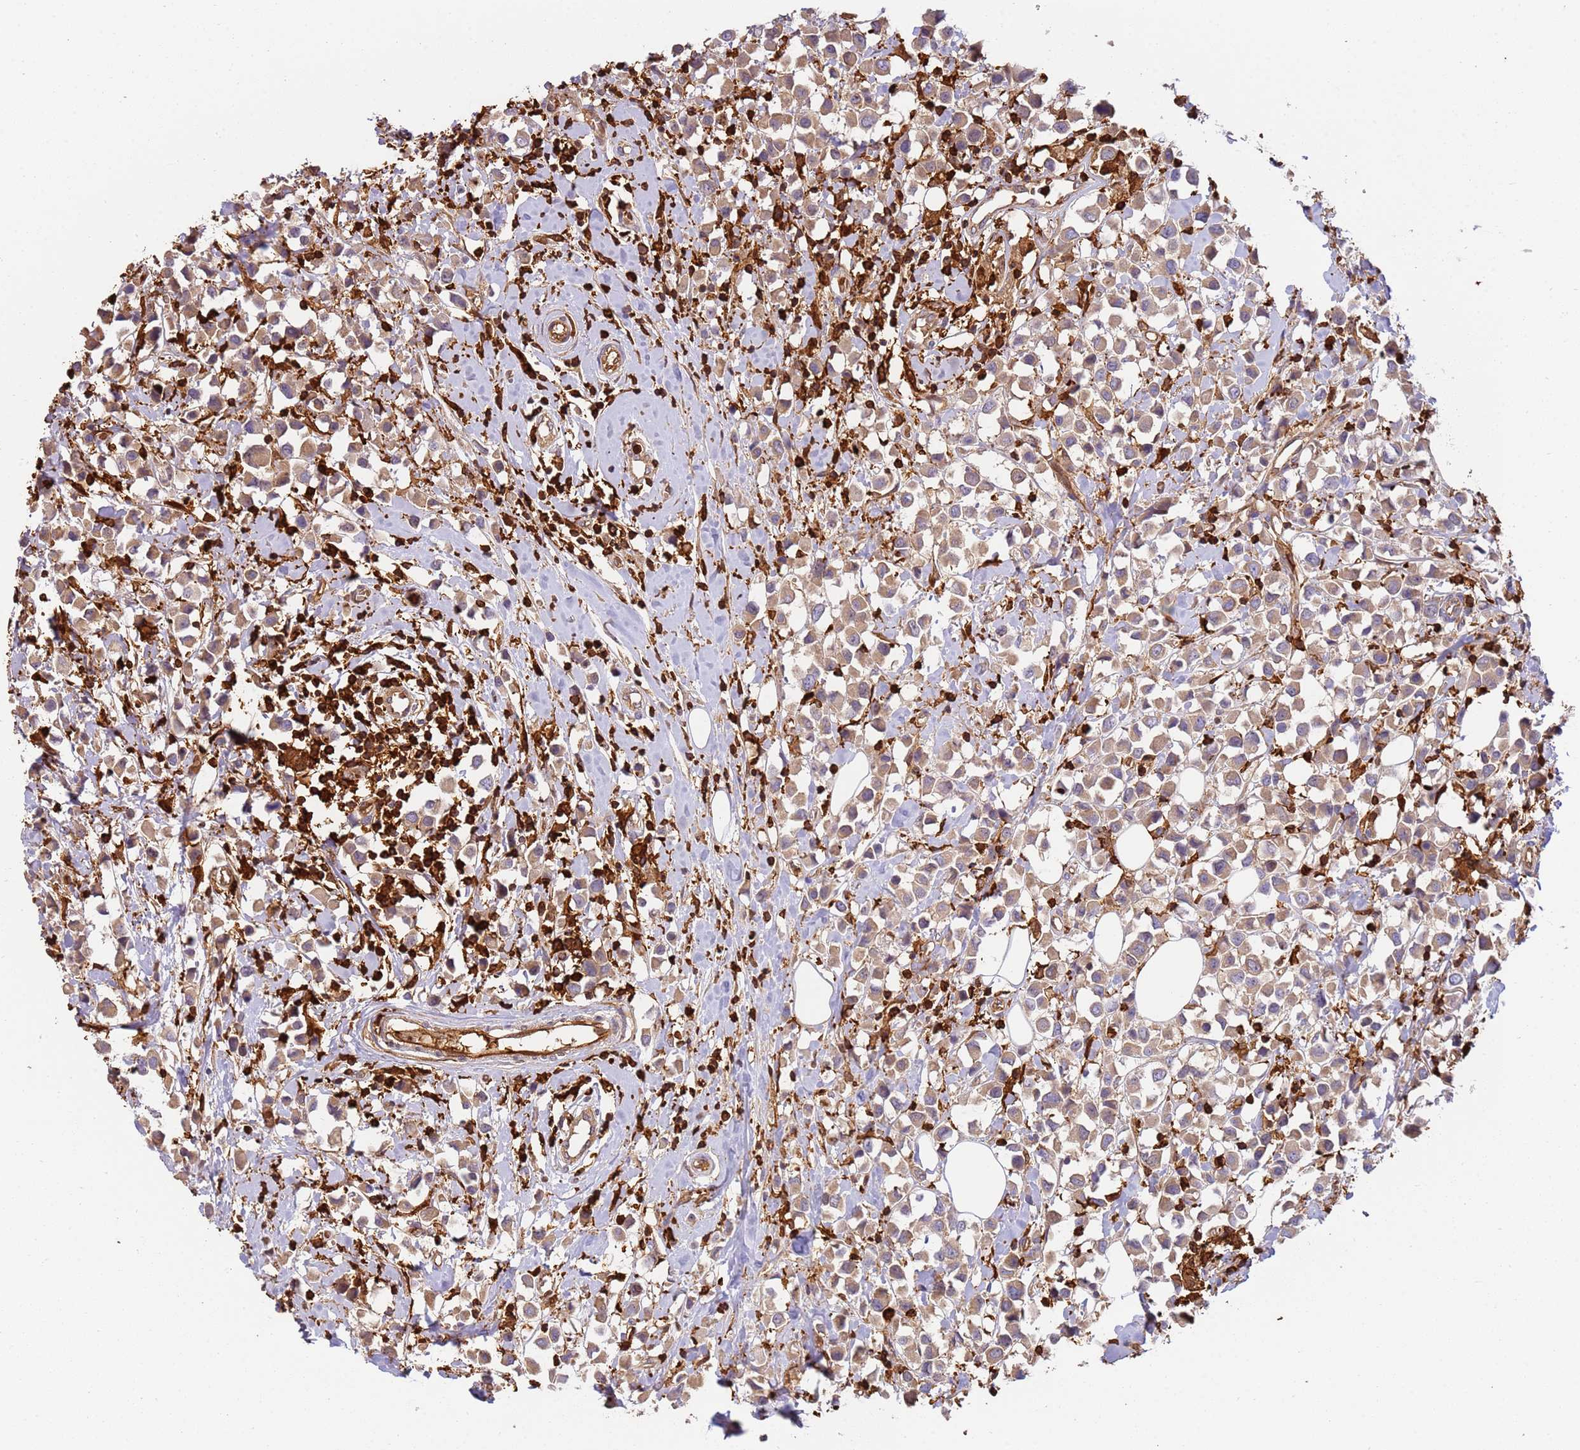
{"staining": {"intensity": "weak", "quantity": ">75%", "location": "cytoplasmic/membranous"}, "tissue": "breast cancer", "cell_type": "Tumor cells", "image_type": "cancer", "snomed": [{"axis": "morphology", "description": "Duct carcinoma"}, {"axis": "topography", "description": "Breast"}], "caption": "Breast cancer (intraductal carcinoma) stained with a brown dye reveals weak cytoplasmic/membranous positive staining in about >75% of tumor cells.", "gene": "OR6P1", "patient": {"sex": "female", "age": 61}}